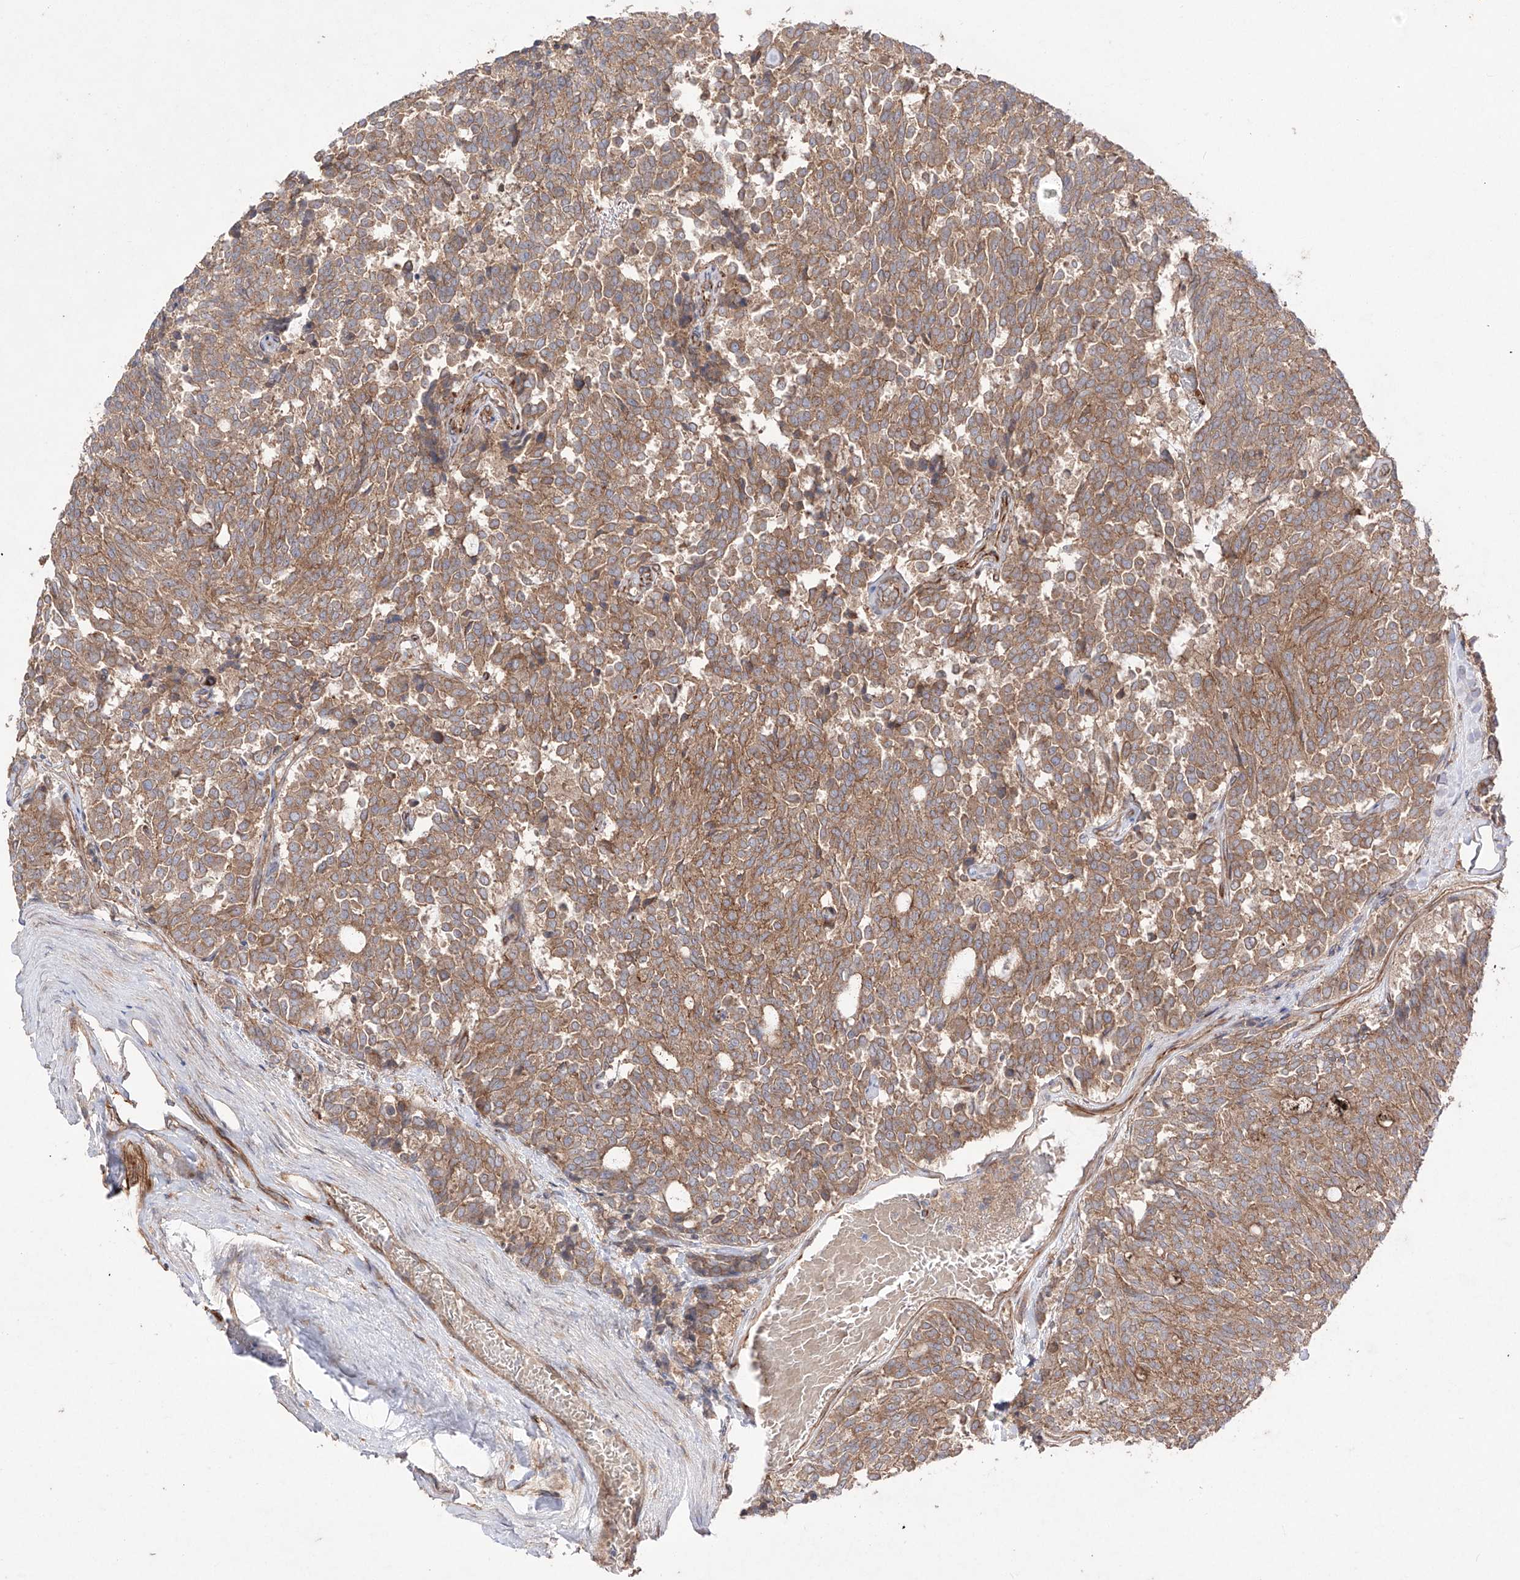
{"staining": {"intensity": "moderate", "quantity": ">75%", "location": "cytoplasmic/membranous"}, "tissue": "carcinoid", "cell_type": "Tumor cells", "image_type": "cancer", "snomed": [{"axis": "morphology", "description": "Carcinoid, malignant, NOS"}, {"axis": "topography", "description": "Pancreas"}], "caption": "Tumor cells show medium levels of moderate cytoplasmic/membranous positivity in approximately >75% of cells in human carcinoid.", "gene": "YKT6", "patient": {"sex": "female", "age": 54}}